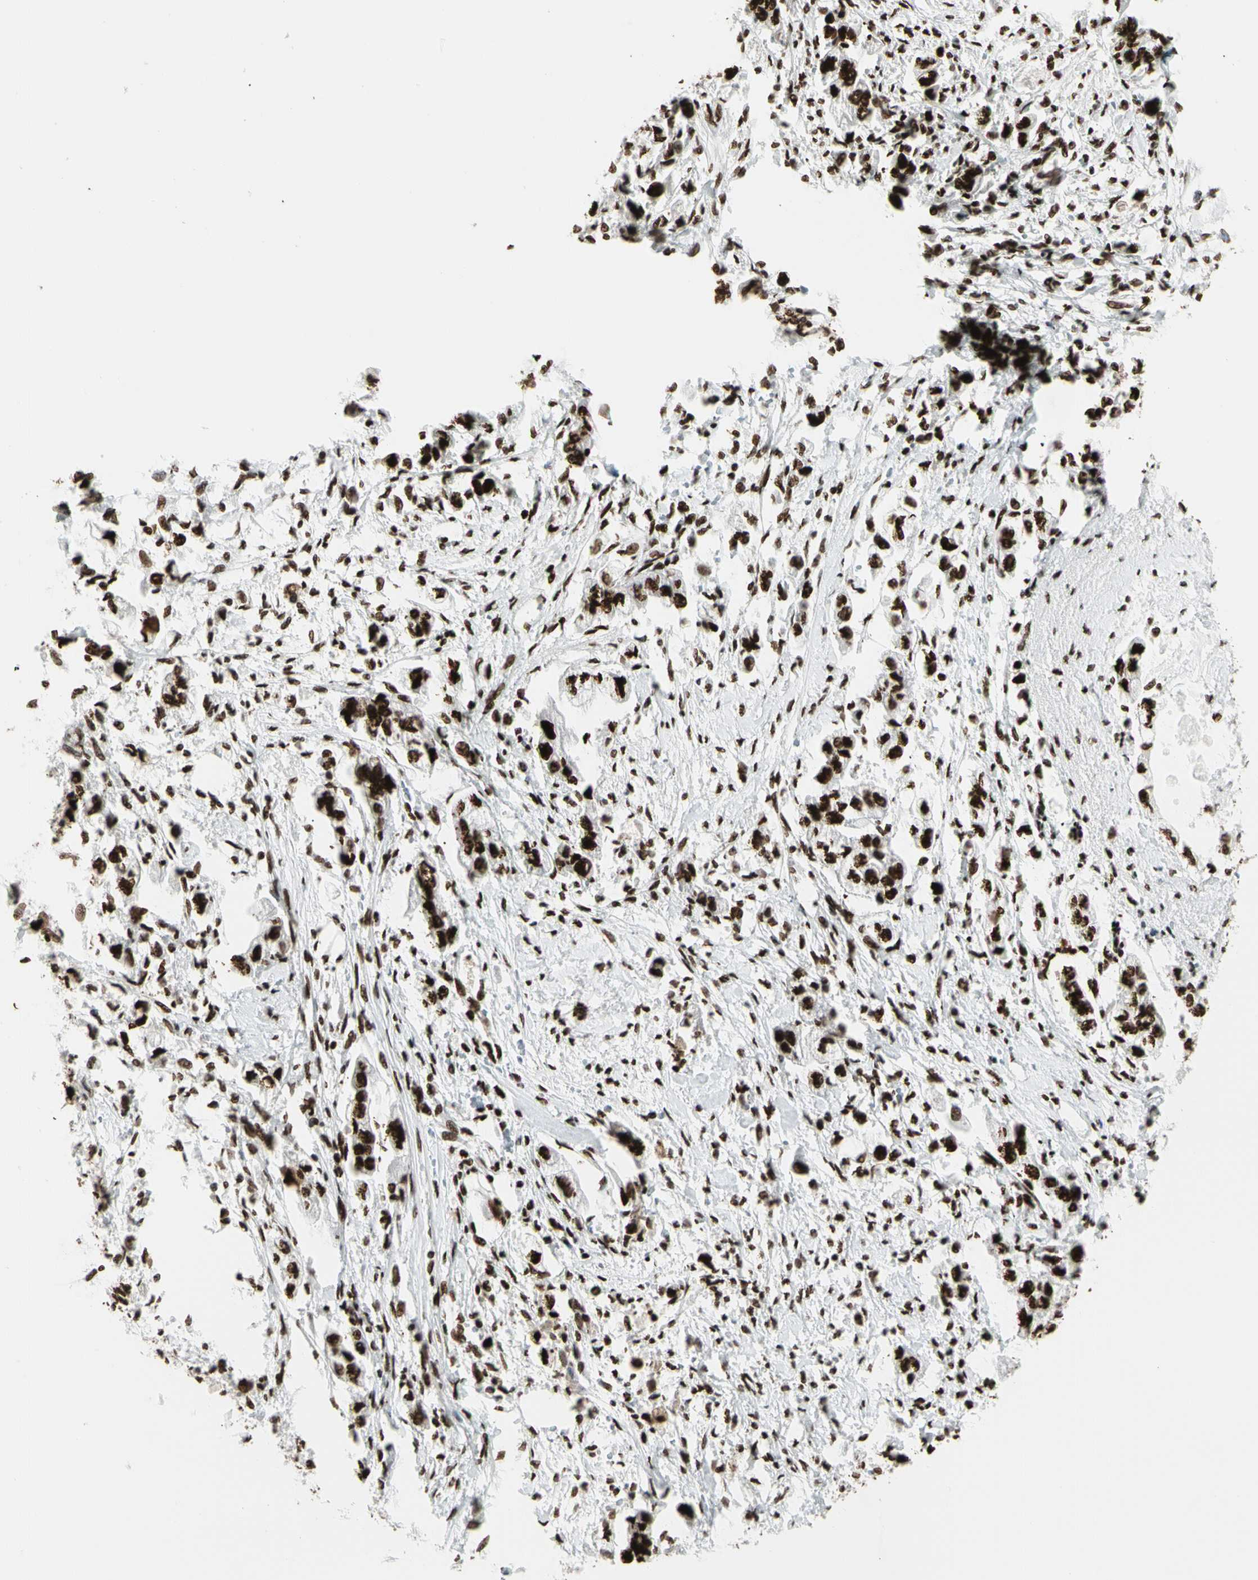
{"staining": {"intensity": "strong", "quantity": ">75%", "location": "nuclear"}, "tissue": "stomach cancer", "cell_type": "Tumor cells", "image_type": "cancer", "snomed": [{"axis": "morphology", "description": "Adenocarcinoma, NOS"}, {"axis": "topography", "description": "Stomach"}], "caption": "The histopathology image demonstrates staining of stomach adenocarcinoma, revealing strong nuclear protein positivity (brown color) within tumor cells.", "gene": "CCAR1", "patient": {"sex": "male", "age": 62}}